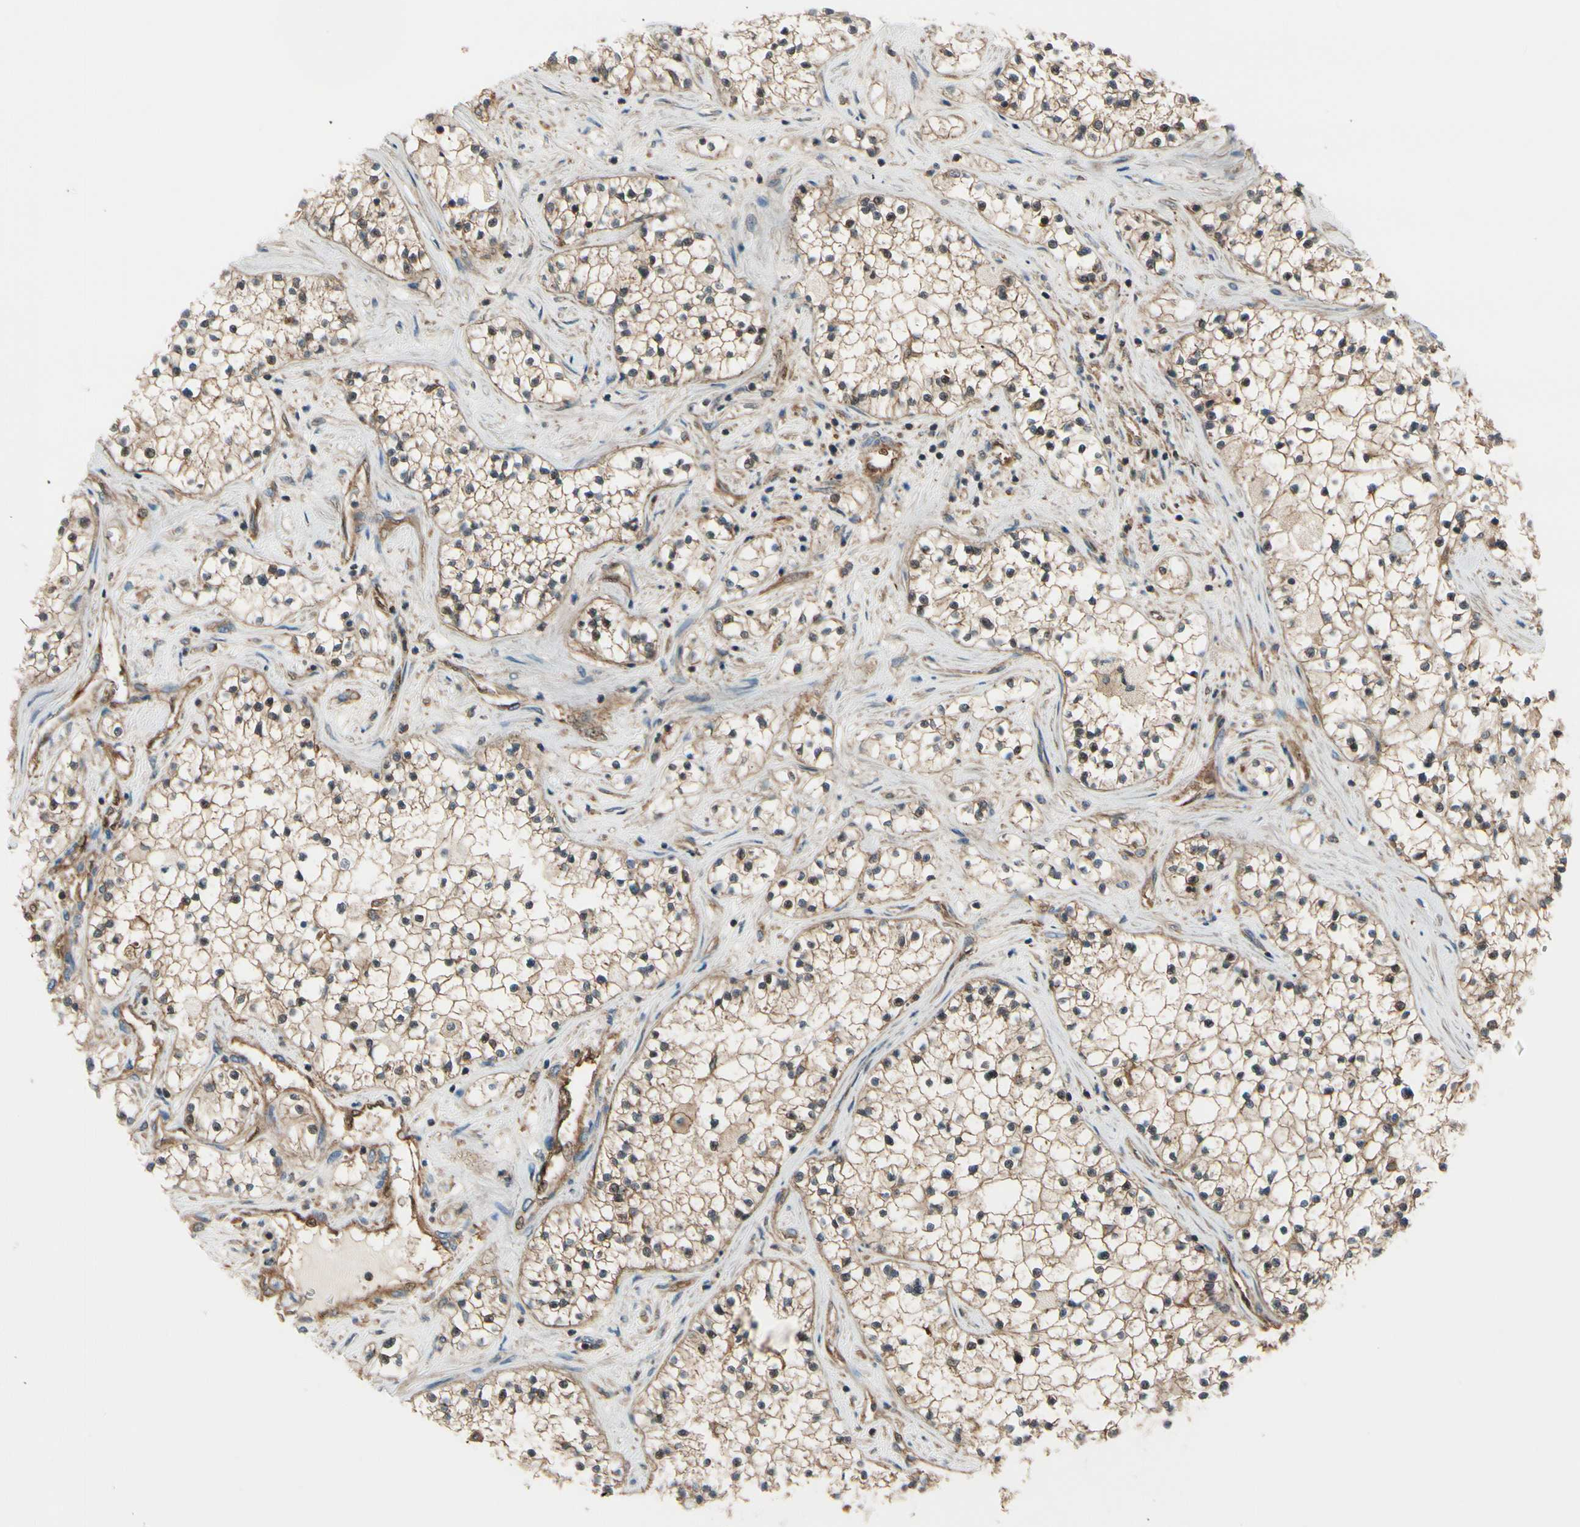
{"staining": {"intensity": "weak", "quantity": "25%-75%", "location": "cytoplasmic/membranous"}, "tissue": "renal cancer", "cell_type": "Tumor cells", "image_type": "cancer", "snomed": [{"axis": "morphology", "description": "Adenocarcinoma, NOS"}, {"axis": "topography", "description": "Kidney"}], "caption": "Brown immunohistochemical staining in renal adenocarcinoma demonstrates weak cytoplasmic/membranous positivity in approximately 25%-75% of tumor cells.", "gene": "EPS15", "patient": {"sex": "male", "age": 68}}